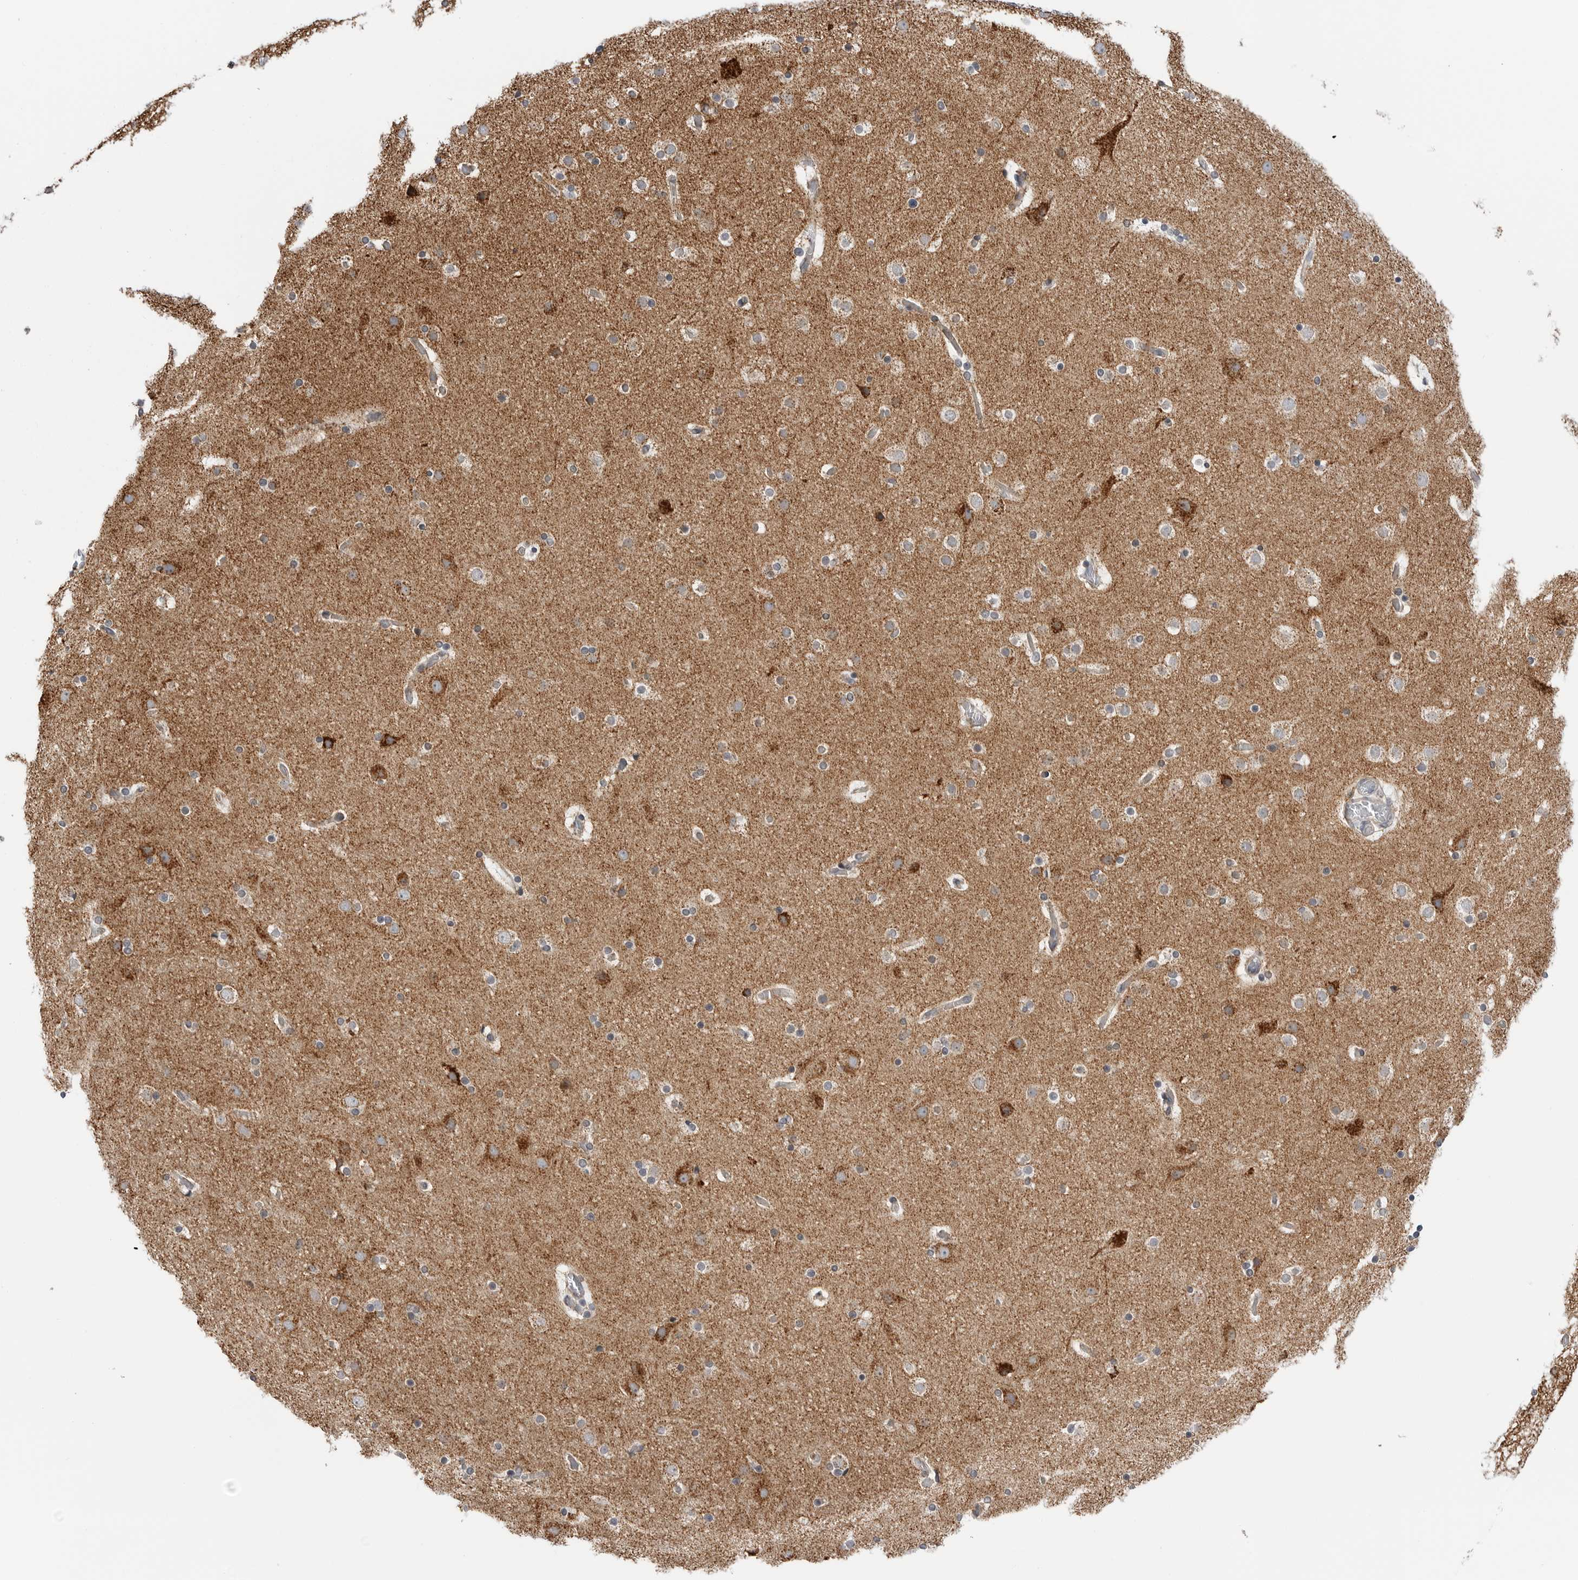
{"staining": {"intensity": "negative", "quantity": "none", "location": "none"}, "tissue": "cerebral cortex", "cell_type": "Endothelial cells", "image_type": "normal", "snomed": [{"axis": "morphology", "description": "Normal tissue, NOS"}, {"axis": "topography", "description": "Cerebral cortex"}], "caption": "Endothelial cells show no significant protein expression in normal cerebral cortex.", "gene": "COX5A", "patient": {"sex": "male", "age": 57}}